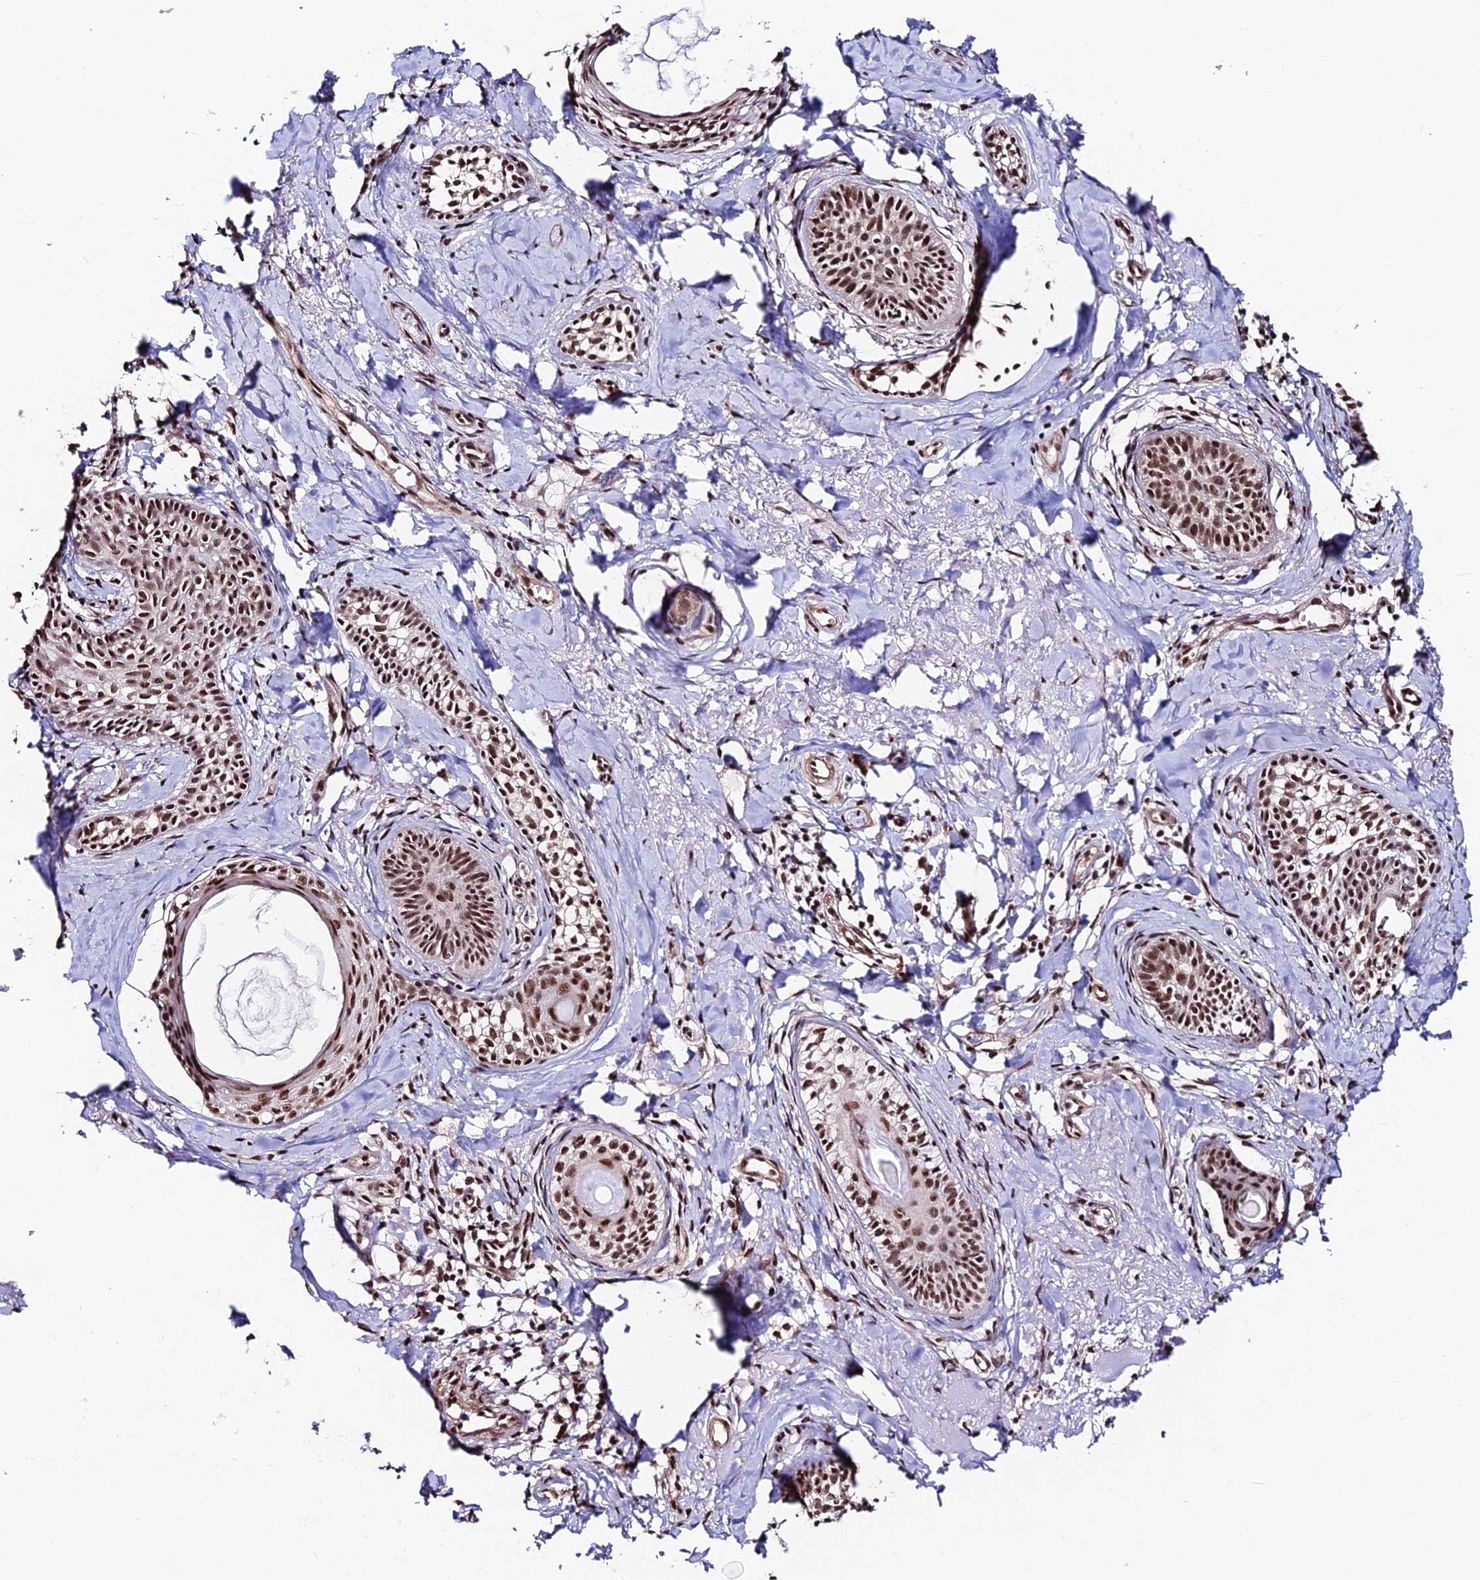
{"staining": {"intensity": "strong", "quantity": ">75%", "location": "nuclear"}, "tissue": "skin cancer", "cell_type": "Tumor cells", "image_type": "cancer", "snomed": [{"axis": "morphology", "description": "Basal cell carcinoma"}, {"axis": "topography", "description": "Skin"}], "caption": "Skin cancer was stained to show a protein in brown. There is high levels of strong nuclear expression in approximately >75% of tumor cells.", "gene": "RBM42", "patient": {"sex": "female", "age": 76}}